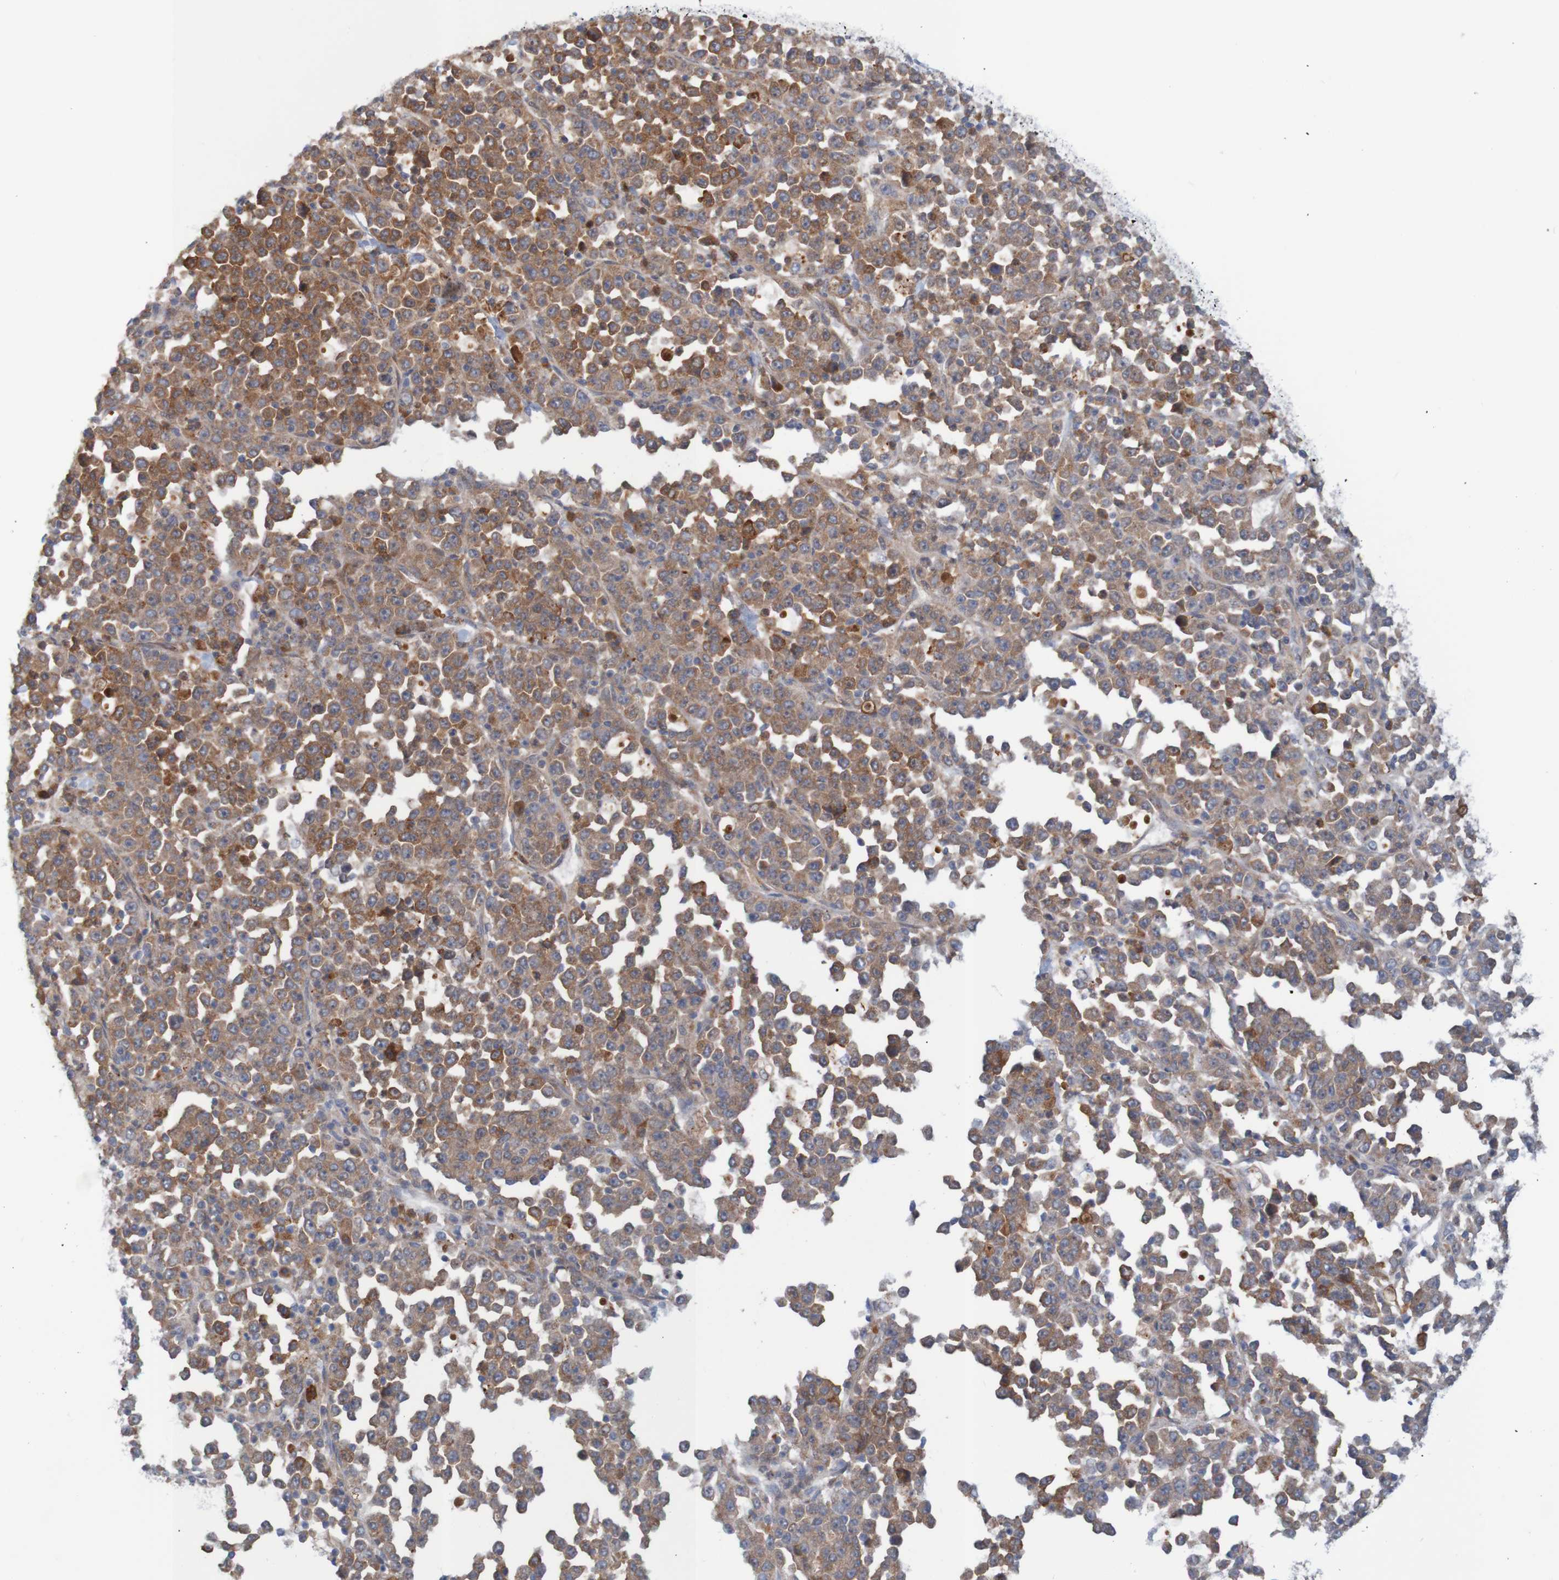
{"staining": {"intensity": "moderate", "quantity": ">75%", "location": "cytoplasmic/membranous"}, "tissue": "stomach cancer", "cell_type": "Tumor cells", "image_type": "cancer", "snomed": [{"axis": "morphology", "description": "Normal tissue, NOS"}, {"axis": "morphology", "description": "Adenocarcinoma, NOS"}, {"axis": "topography", "description": "Stomach, upper"}, {"axis": "topography", "description": "Stomach"}], "caption": "Immunohistochemical staining of human stomach cancer (adenocarcinoma) reveals moderate cytoplasmic/membranous protein positivity in approximately >75% of tumor cells.", "gene": "NAV2", "patient": {"sex": "male", "age": 59}}